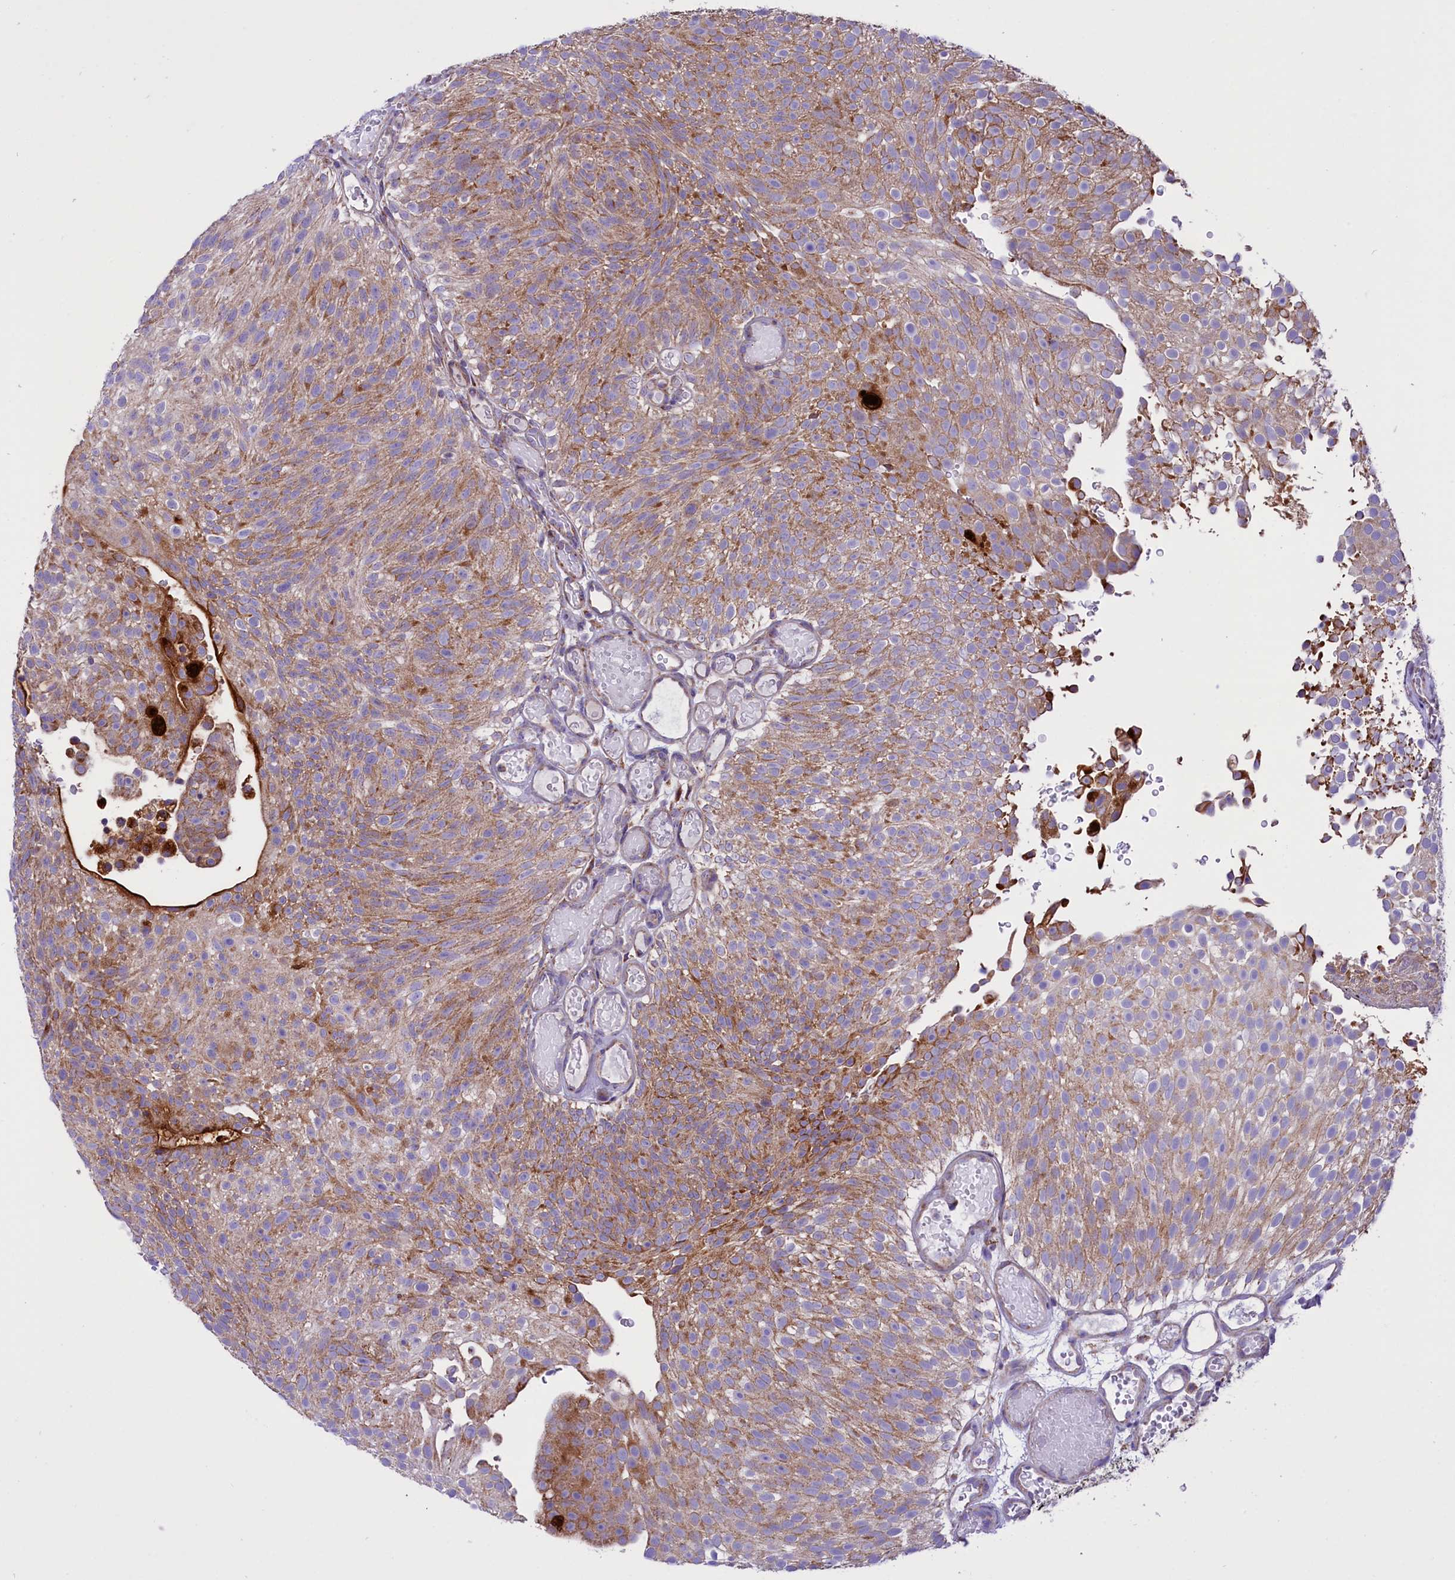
{"staining": {"intensity": "moderate", "quantity": ">75%", "location": "cytoplasmic/membranous"}, "tissue": "urothelial cancer", "cell_type": "Tumor cells", "image_type": "cancer", "snomed": [{"axis": "morphology", "description": "Urothelial carcinoma, Low grade"}, {"axis": "topography", "description": "Urinary bladder"}], "caption": "Protein staining demonstrates moderate cytoplasmic/membranous positivity in approximately >75% of tumor cells in low-grade urothelial carcinoma.", "gene": "PTPRU", "patient": {"sex": "male", "age": 78}}